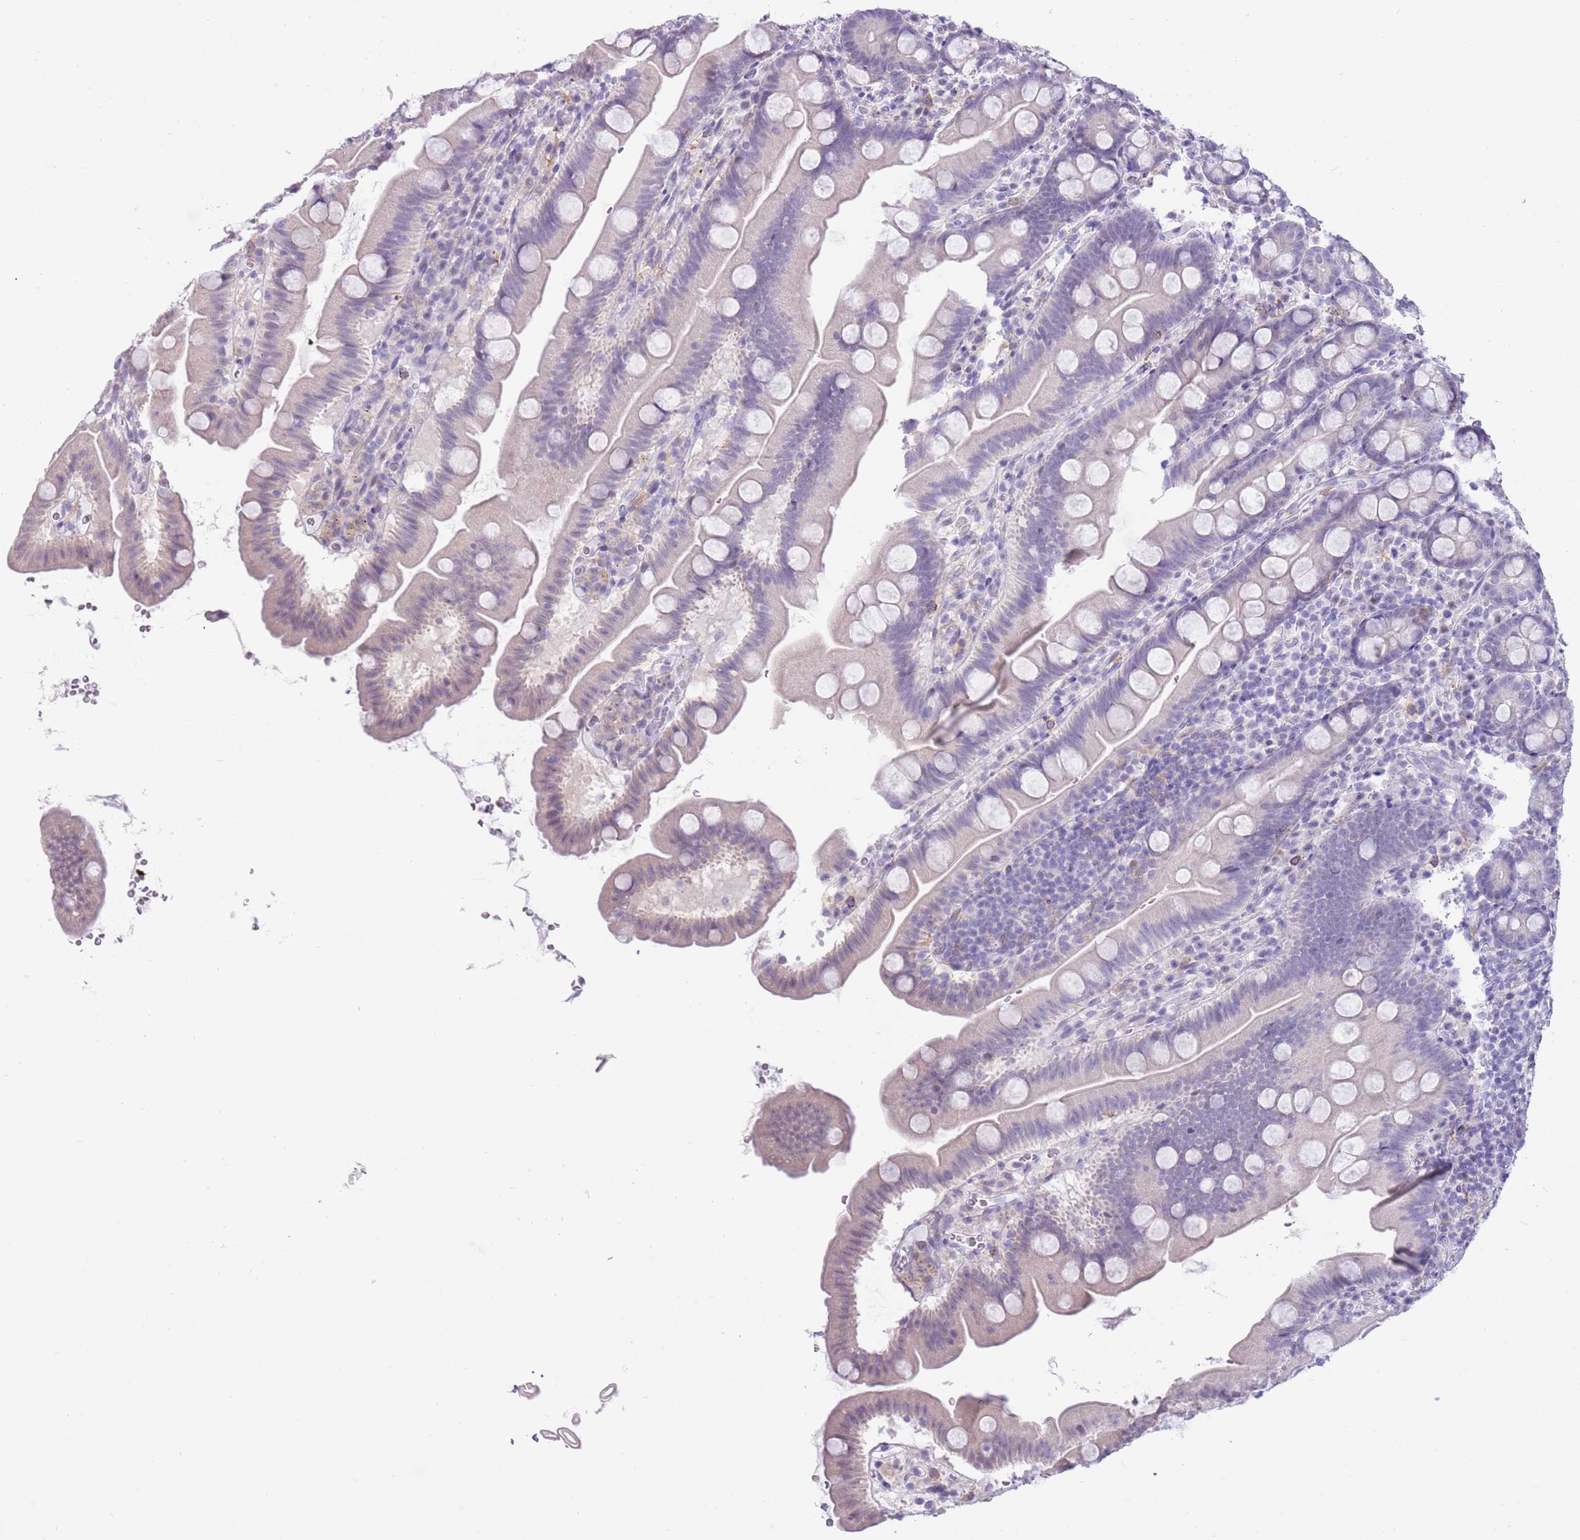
{"staining": {"intensity": "weak", "quantity": "<25%", "location": "cytoplasmic/membranous"}, "tissue": "small intestine", "cell_type": "Glandular cells", "image_type": "normal", "snomed": [{"axis": "morphology", "description": "Normal tissue, NOS"}, {"axis": "topography", "description": "Small intestine"}], "caption": "An image of small intestine stained for a protein reveals no brown staining in glandular cells.", "gene": "PPP1R17", "patient": {"sex": "female", "age": 68}}